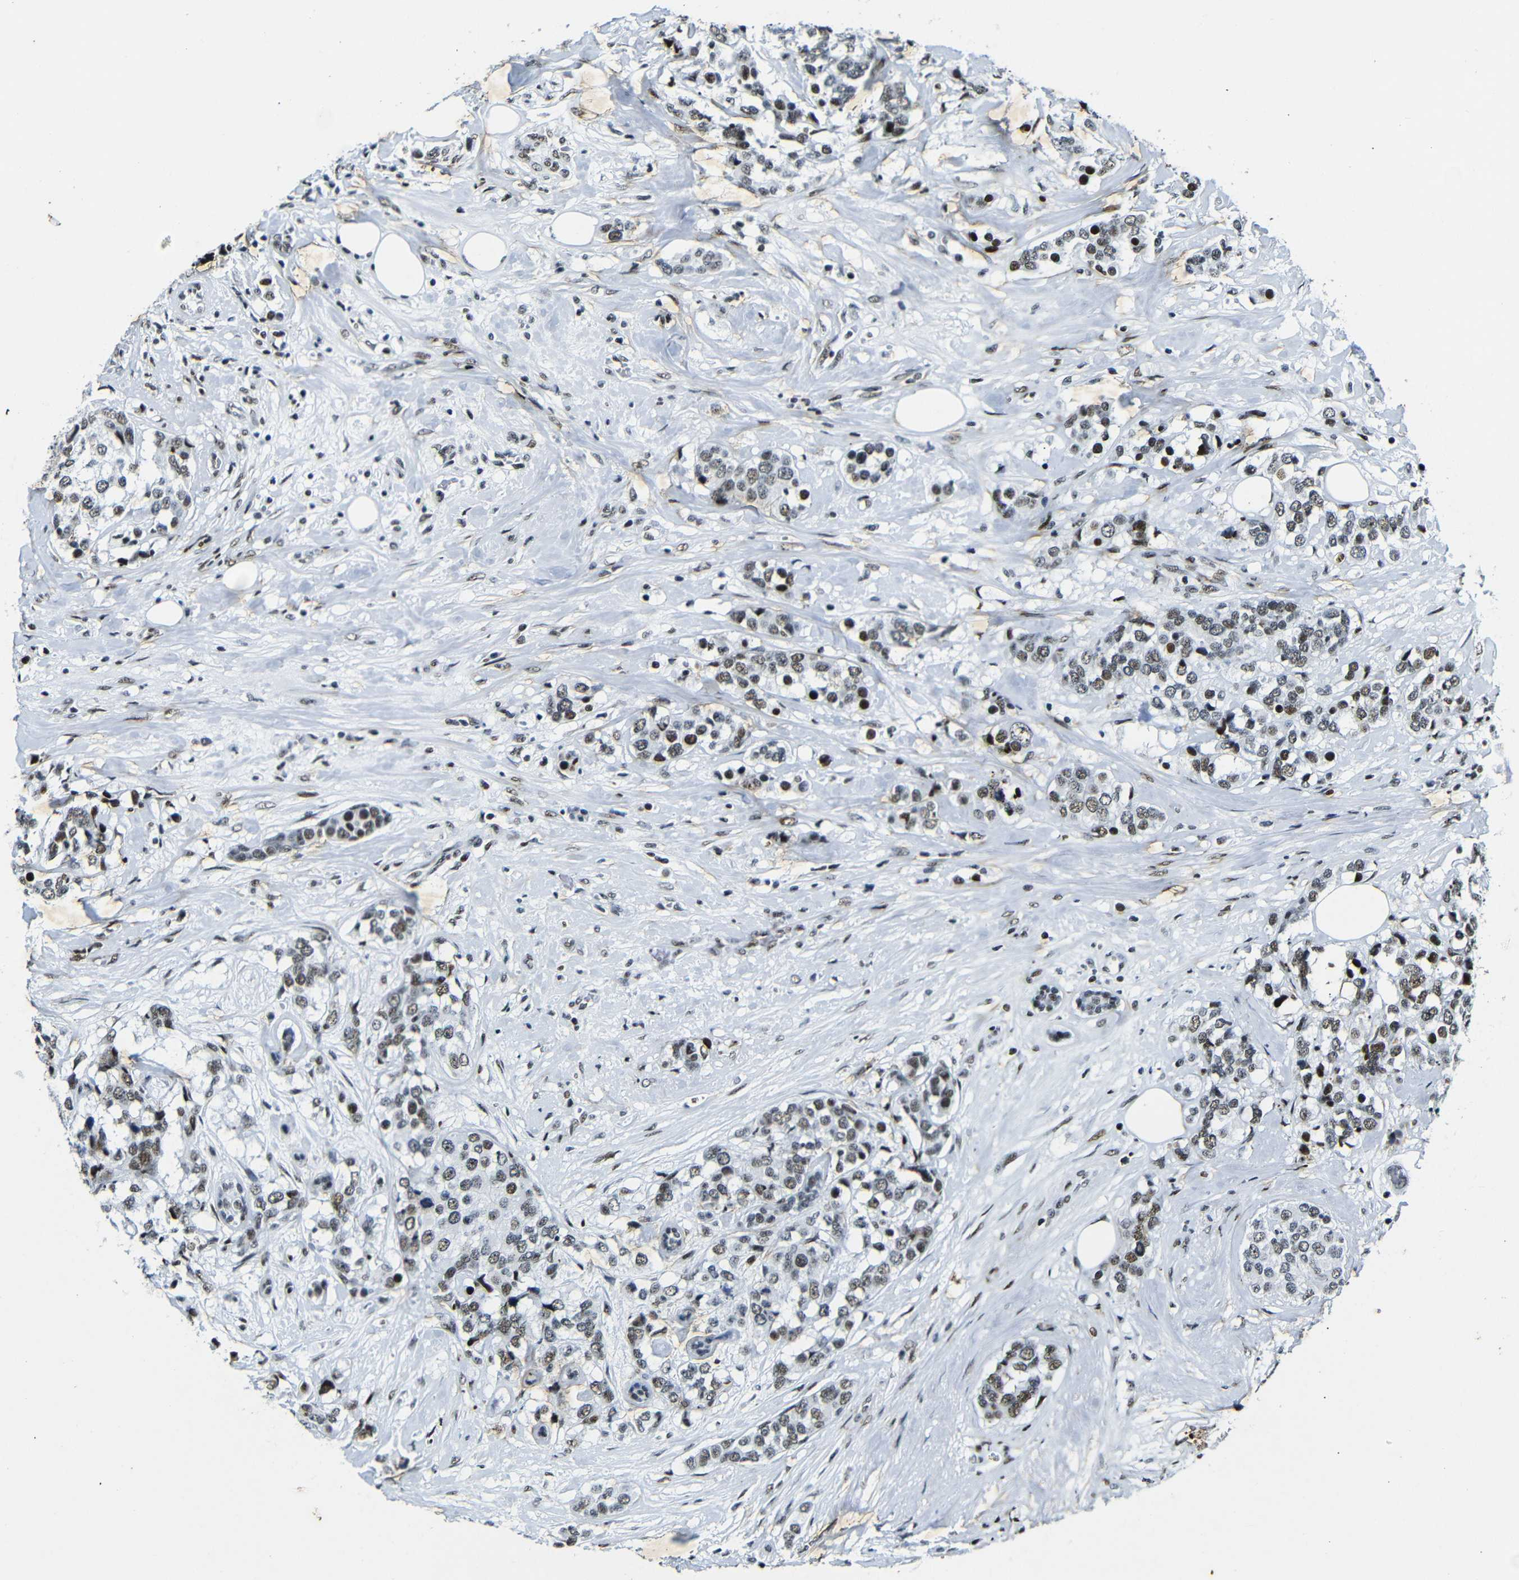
{"staining": {"intensity": "strong", "quantity": "25%-75%", "location": "nuclear"}, "tissue": "breast cancer", "cell_type": "Tumor cells", "image_type": "cancer", "snomed": [{"axis": "morphology", "description": "Lobular carcinoma"}, {"axis": "topography", "description": "Breast"}], "caption": "A micrograph of breast cancer (lobular carcinoma) stained for a protein demonstrates strong nuclear brown staining in tumor cells. The protein is stained brown, and the nuclei are stained in blue (DAB (3,3'-diaminobenzidine) IHC with brightfield microscopy, high magnification).", "gene": "SRSF1", "patient": {"sex": "female", "age": 59}}